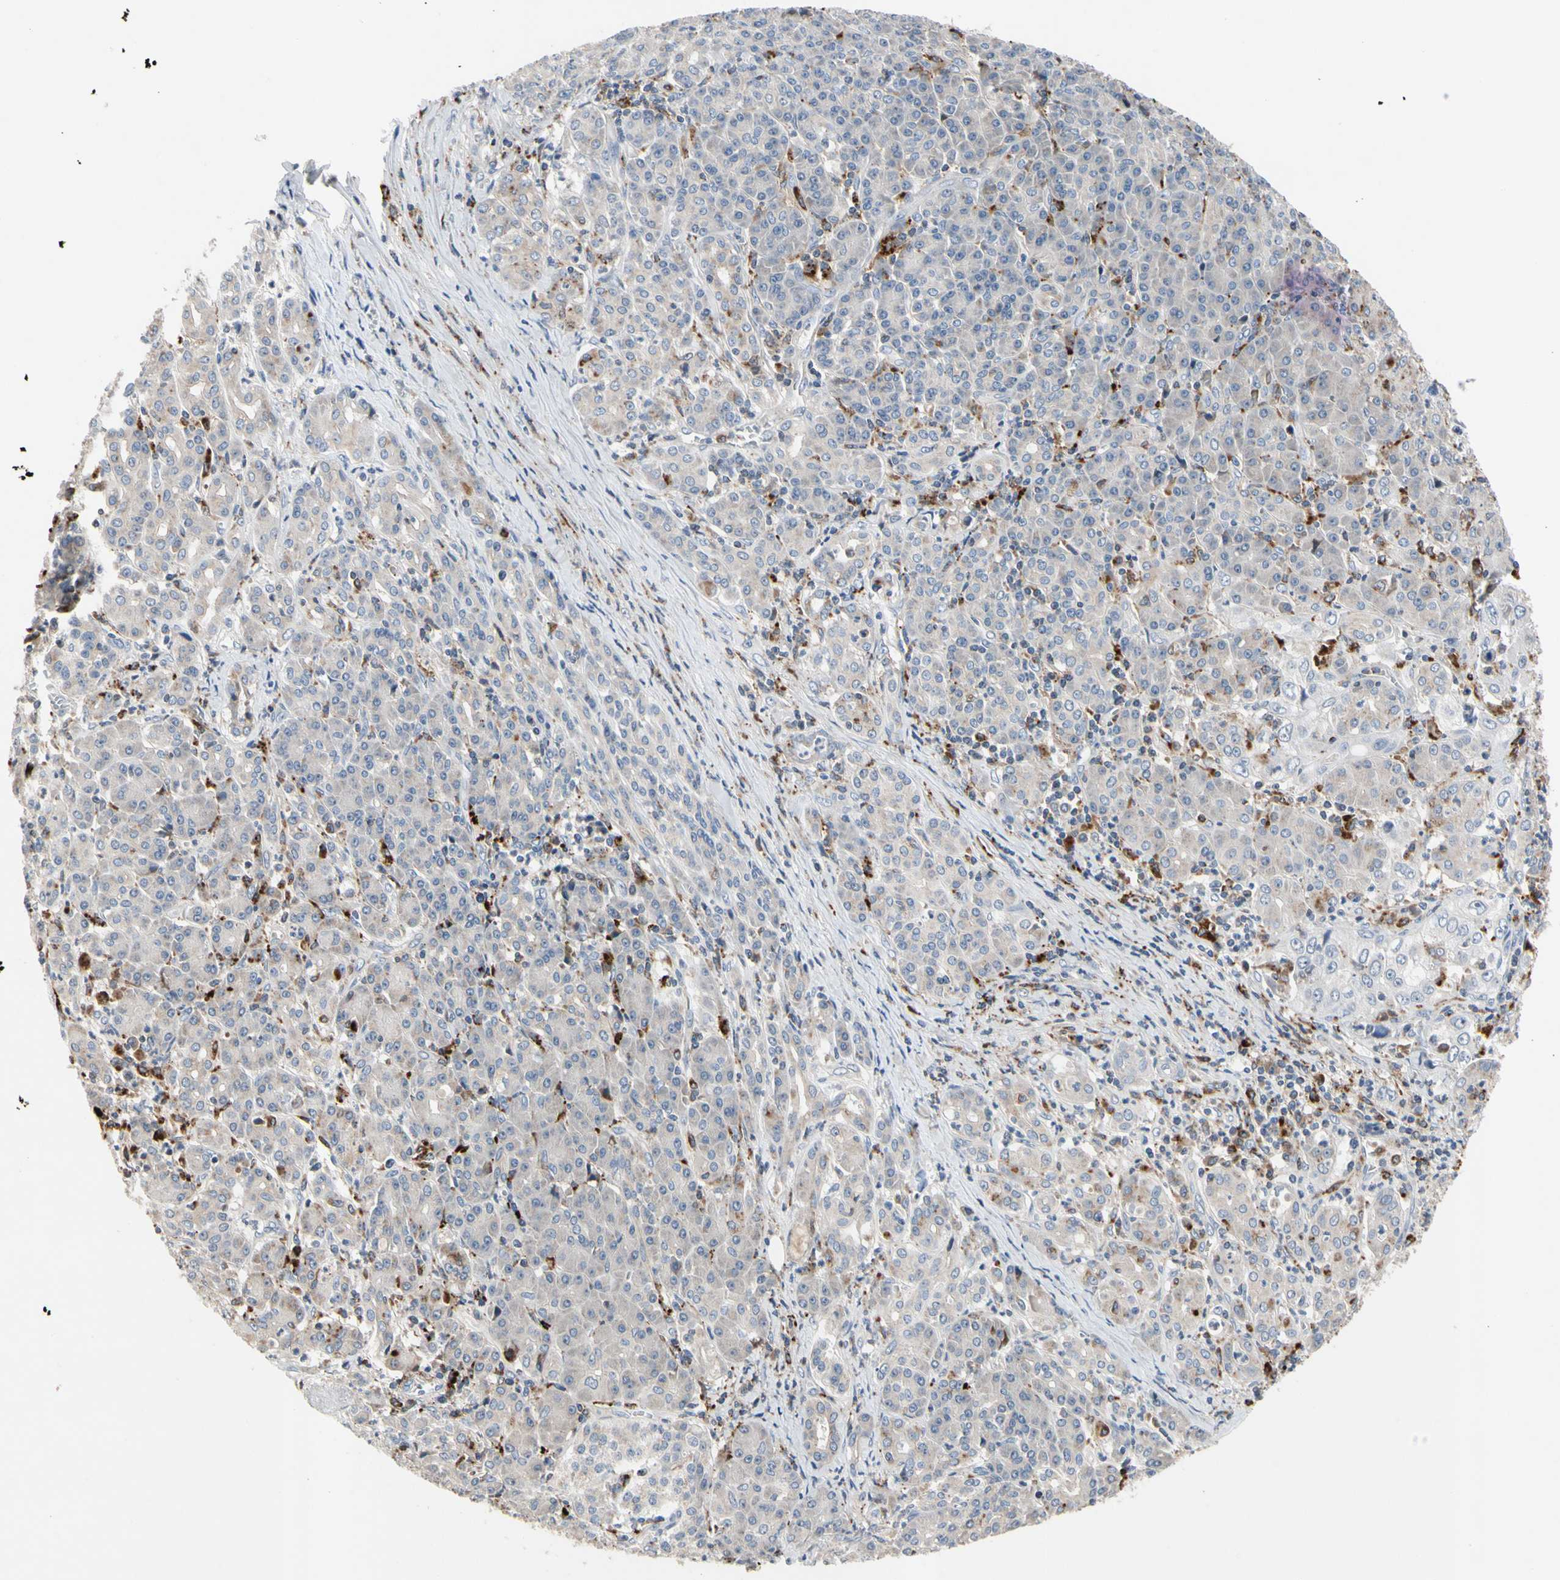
{"staining": {"intensity": "negative", "quantity": "none", "location": "none"}, "tissue": "pancreatic cancer", "cell_type": "Tumor cells", "image_type": "cancer", "snomed": [{"axis": "morphology", "description": "Adenocarcinoma, NOS"}, {"axis": "topography", "description": "Pancreas"}], "caption": "Pancreatic cancer (adenocarcinoma) stained for a protein using immunohistochemistry displays no expression tumor cells.", "gene": "ADA2", "patient": {"sex": "male", "age": 70}}